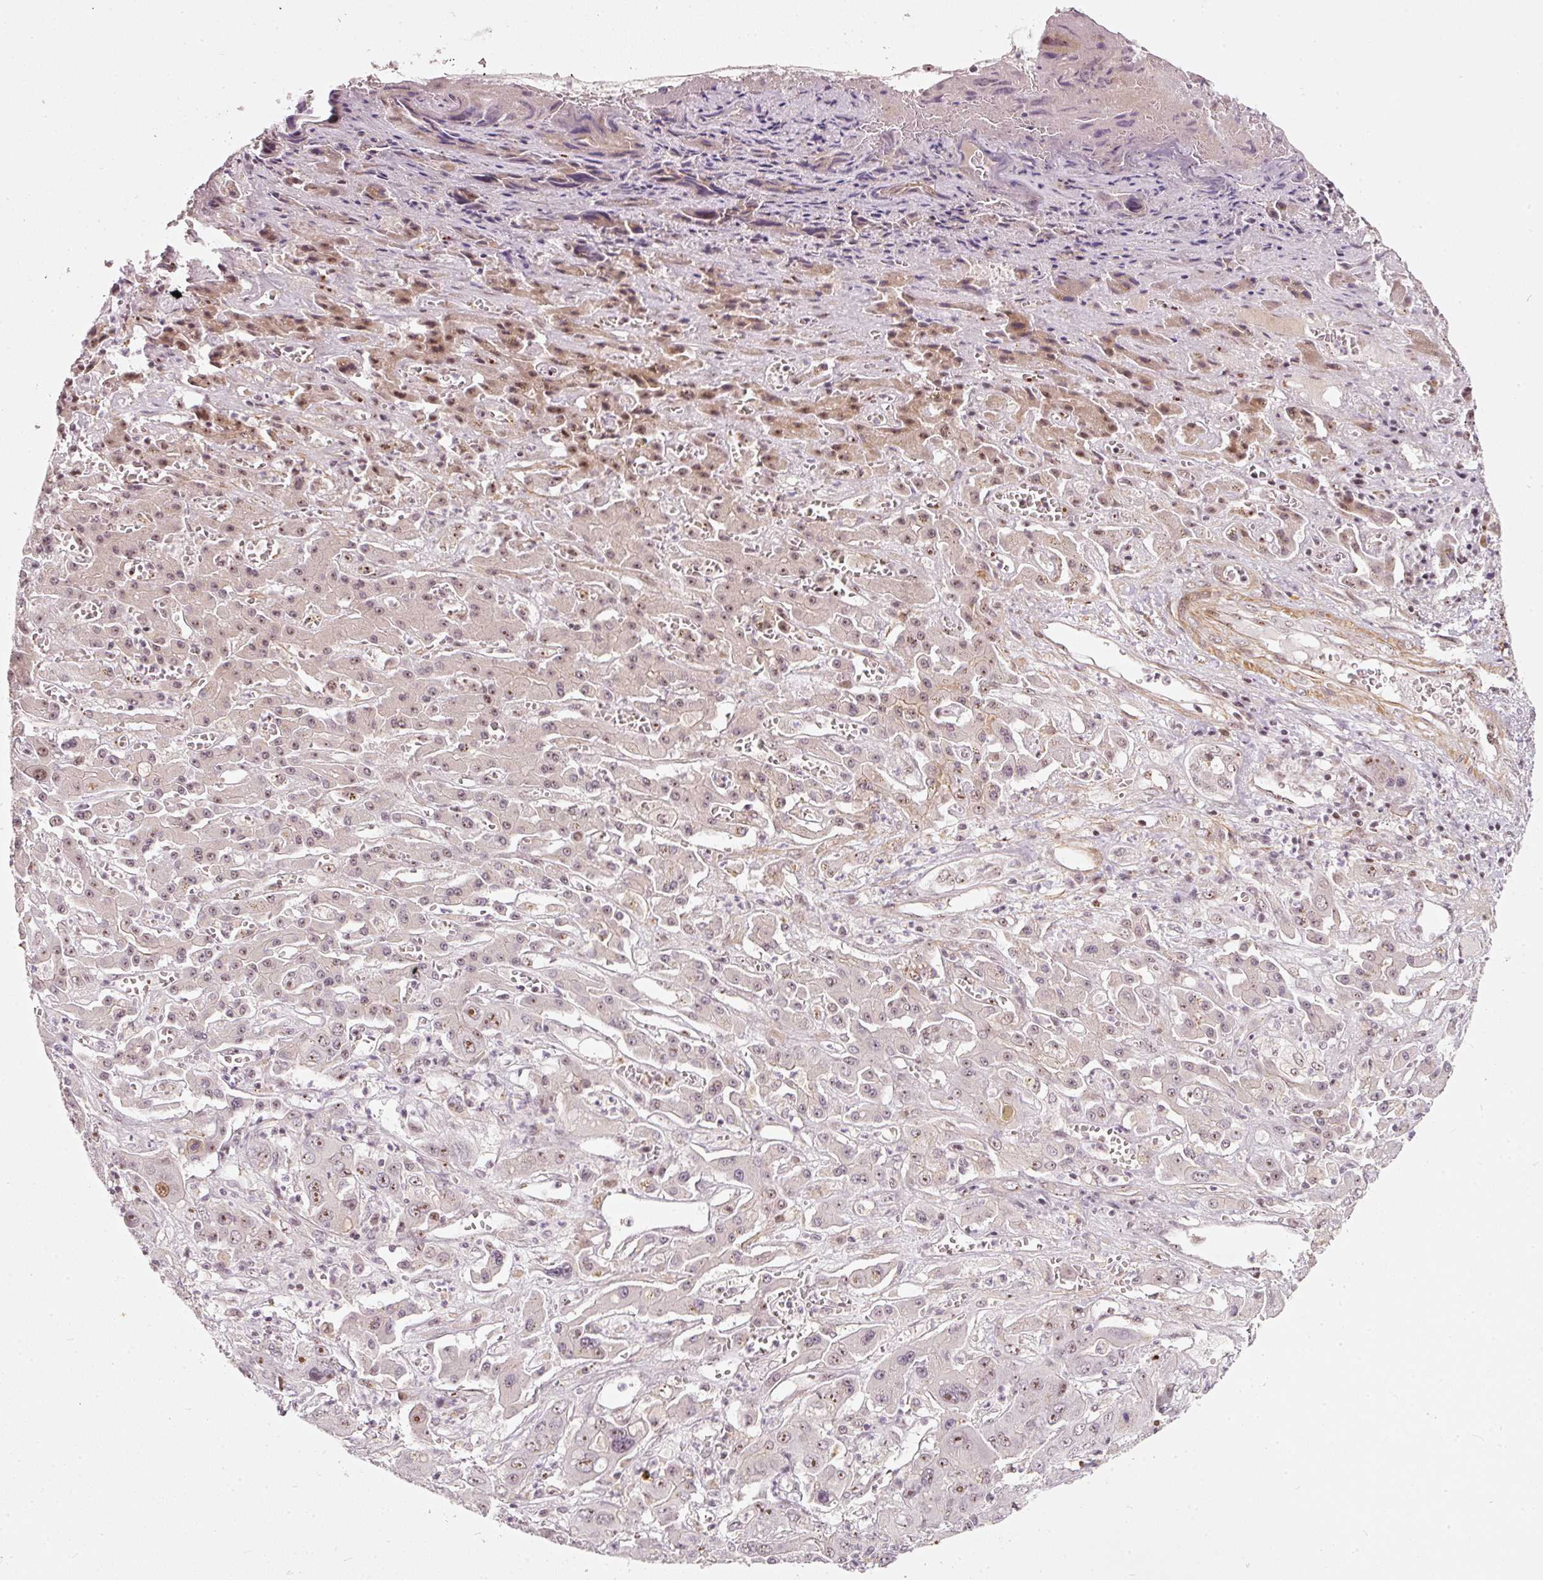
{"staining": {"intensity": "moderate", "quantity": "25%-75%", "location": "nuclear"}, "tissue": "liver cancer", "cell_type": "Tumor cells", "image_type": "cancer", "snomed": [{"axis": "morphology", "description": "Cholangiocarcinoma"}, {"axis": "topography", "description": "Liver"}], "caption": "There is medium levels of moderate nuclear expression in tumor cells of liver cancer, as demonstrated by immunohistochemical staining (brown color).", "gene": "MXRA8", "patient": {"sex": "male", "age": 67}}